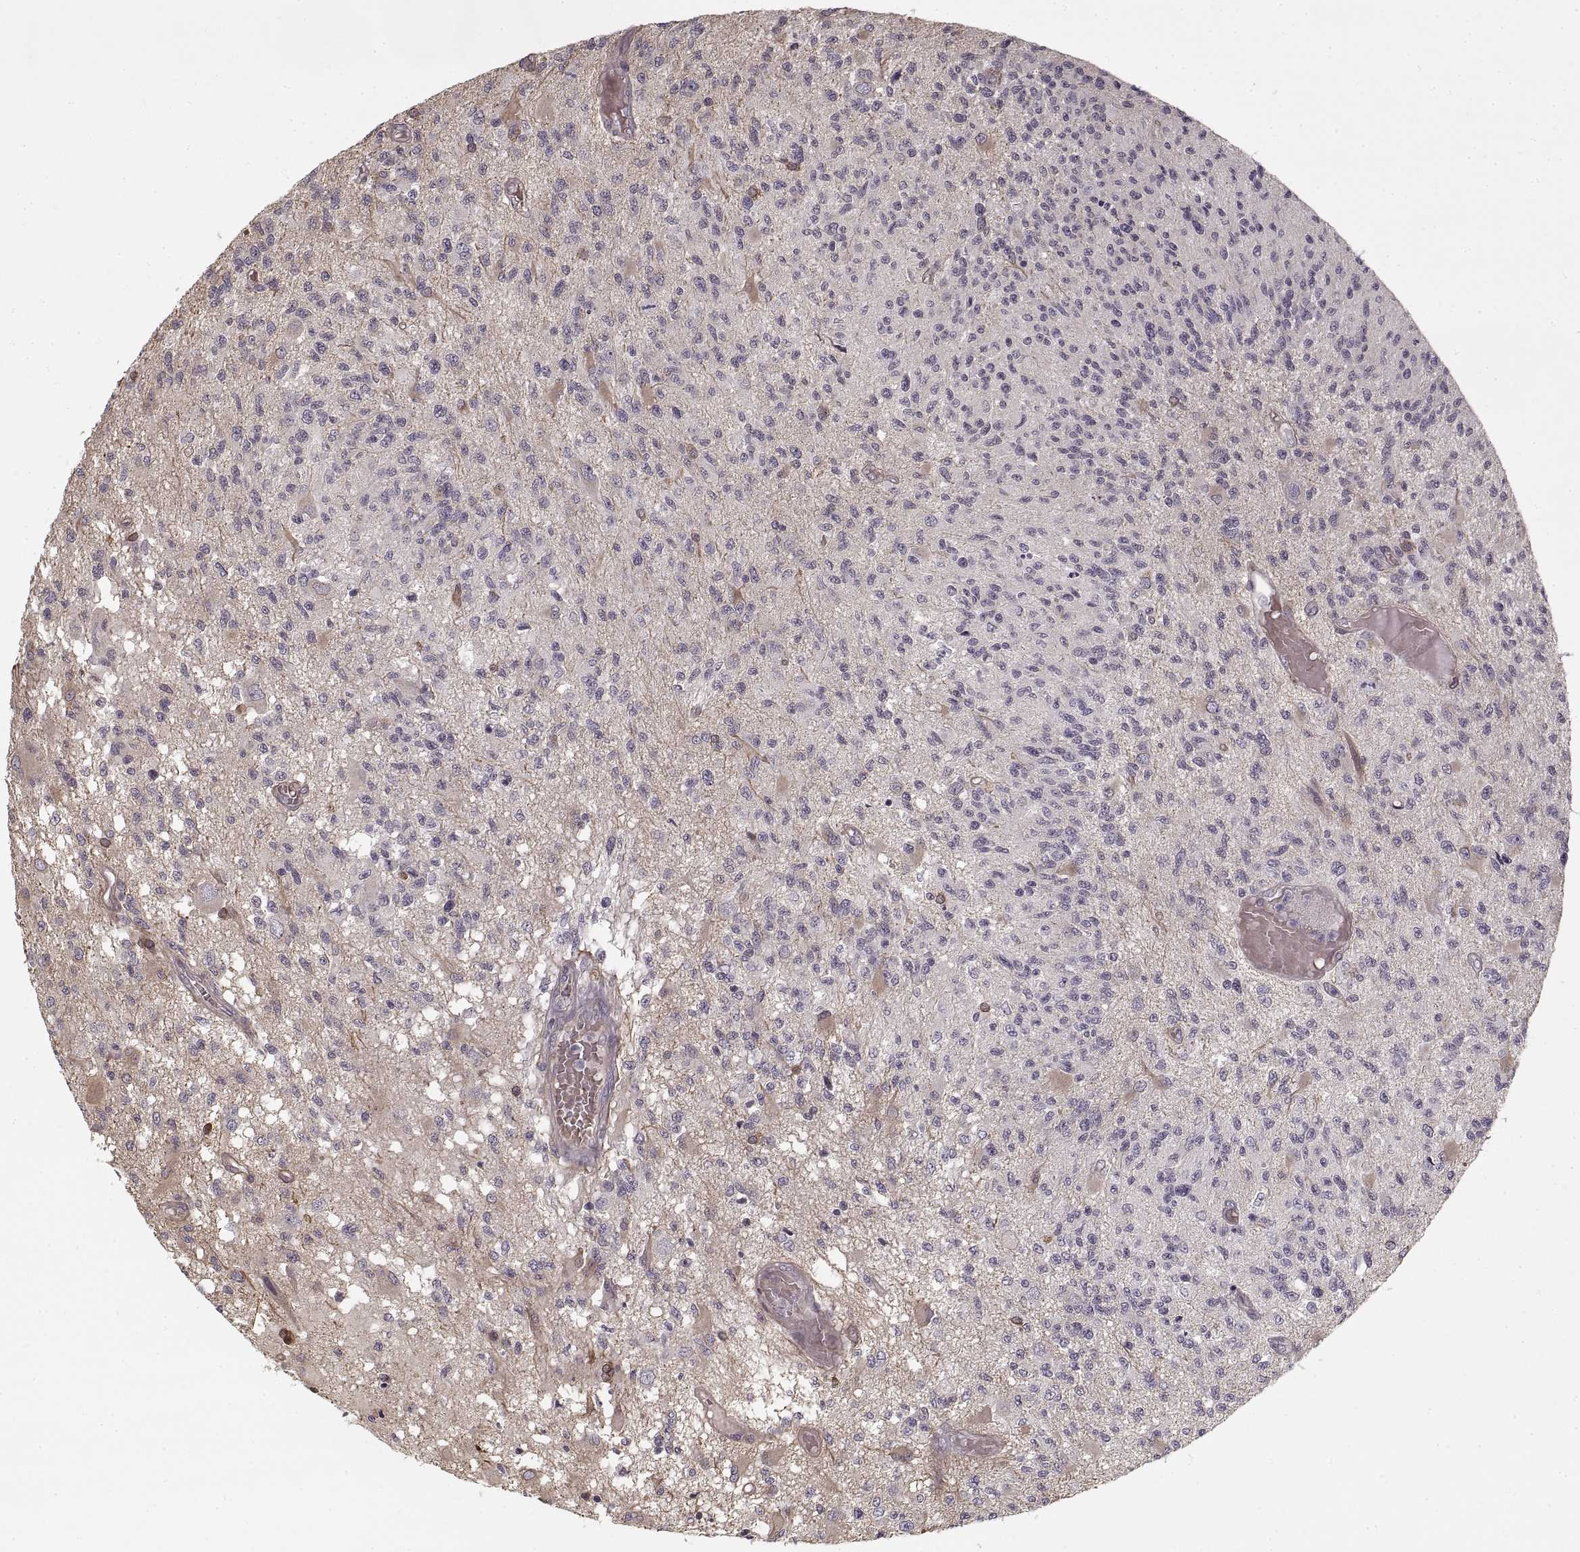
{"staining": {"intensity": "negative", "quantity": "none", "location": "none"}, "tissue": "glioma", "cell_type": "Tumor cells", "image_type": "cancer", "snomed": [{"axis": "morphology", "description": "Glioma, malignant, High grade"}, {"axis": "topography", "description": "Brain"}], "caption": "High magnification brightfield microscopy of glioma stained with DAB (3,3'-diaminobenzidine) (brown) and counterstained with hematoxylin (blue): tumor cells show no significant staining.", "gene": "LAMB2", "patient": {"sex": "female", "age": 63}}